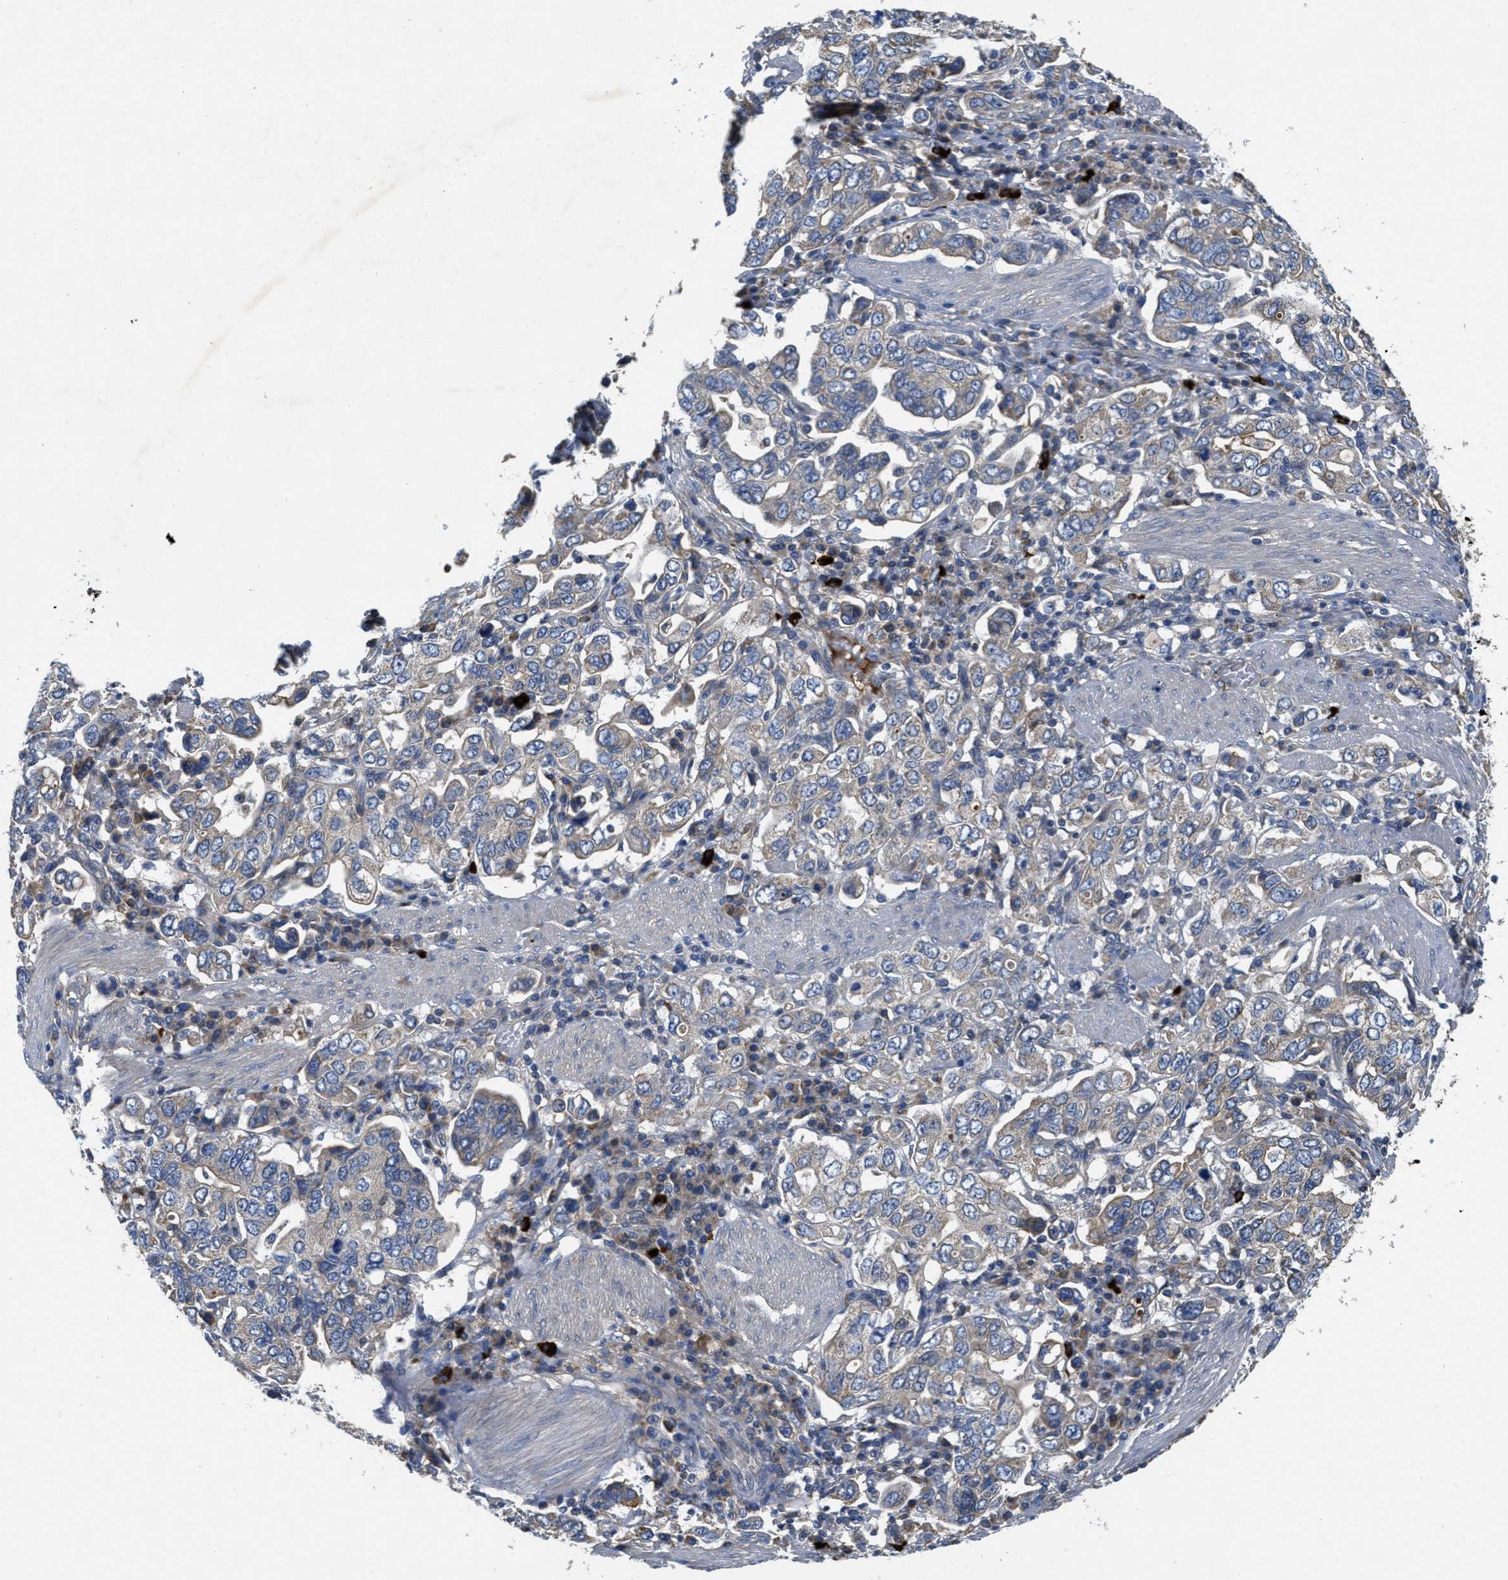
{"staining": {"intensity": "weak", "quantity": "25%-75%", "location": "cytoplasmic/membranous"}, "tissue": "stomach cancer", "cell_type": "Tumor cells", "image_type": "cancer", "snomed": [{"axis": "morphology", "description": "Adenocarcinoma, NOS"}, {"axis": "topography", "description": "Stomach, upper"}], "caption": "Tumor cells exhibit weak cytoplasmic/membranous expression in about 25%-75% of cells in stomach cancer.", "gene": "GALK1", "patient": {"sex": "male", "age": 62}}